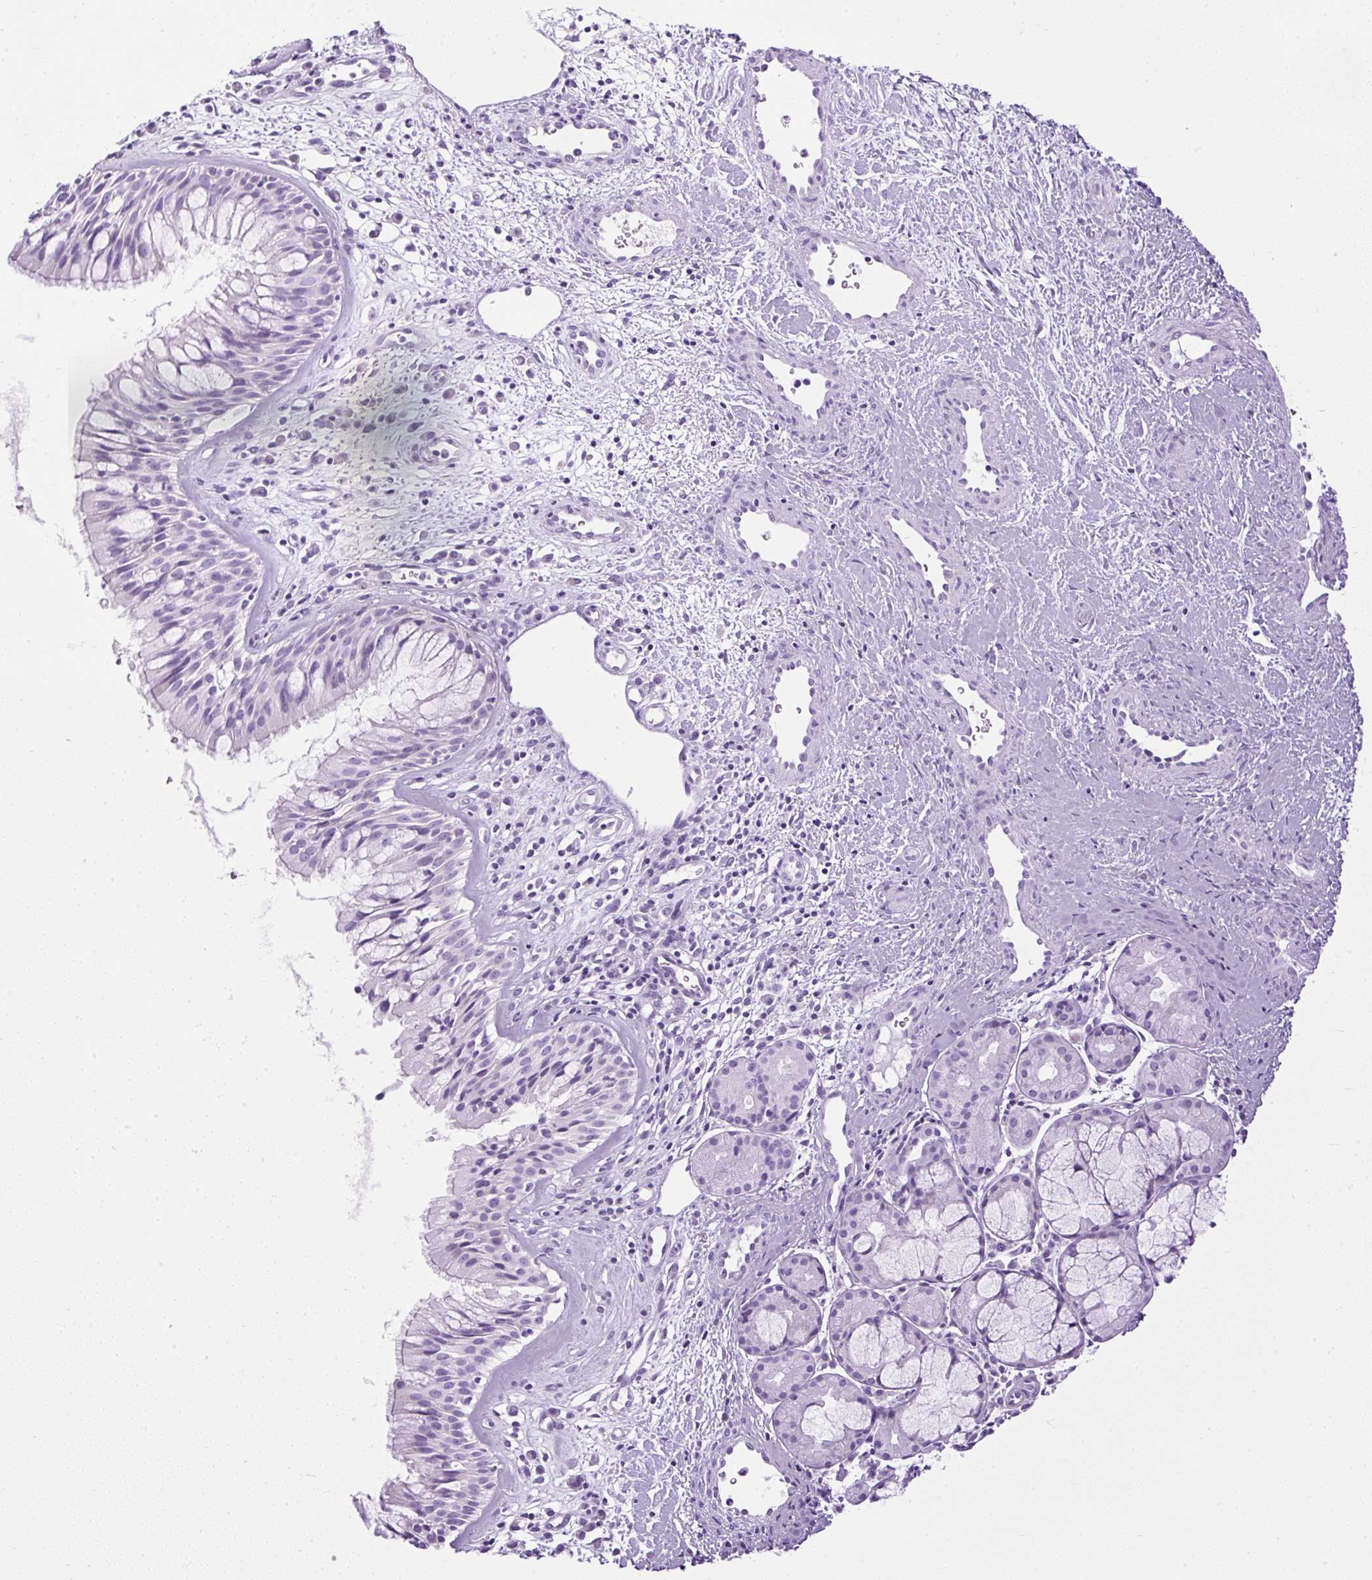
{"staining": {"intensity": "negative", "quantity": "none", "location": "none"}, "tissue": "nasopharynx", "cell_type": "Respiratory epithelial cells", "image_type": "normal", "snomed": [{"axis": "morphology", "description": "Normal tissue, NOS"}, {"axis": "topography", "description": "Nasopharynx"}], "caption": "Immunohistochemistry (IHC) of unremarkable human nasopharynx shows no positivity in respiratory epithelial cells. Nuclei are stained in blue.", "gene": "UPP1", "patient": {"sex": "male", "age": 65}}